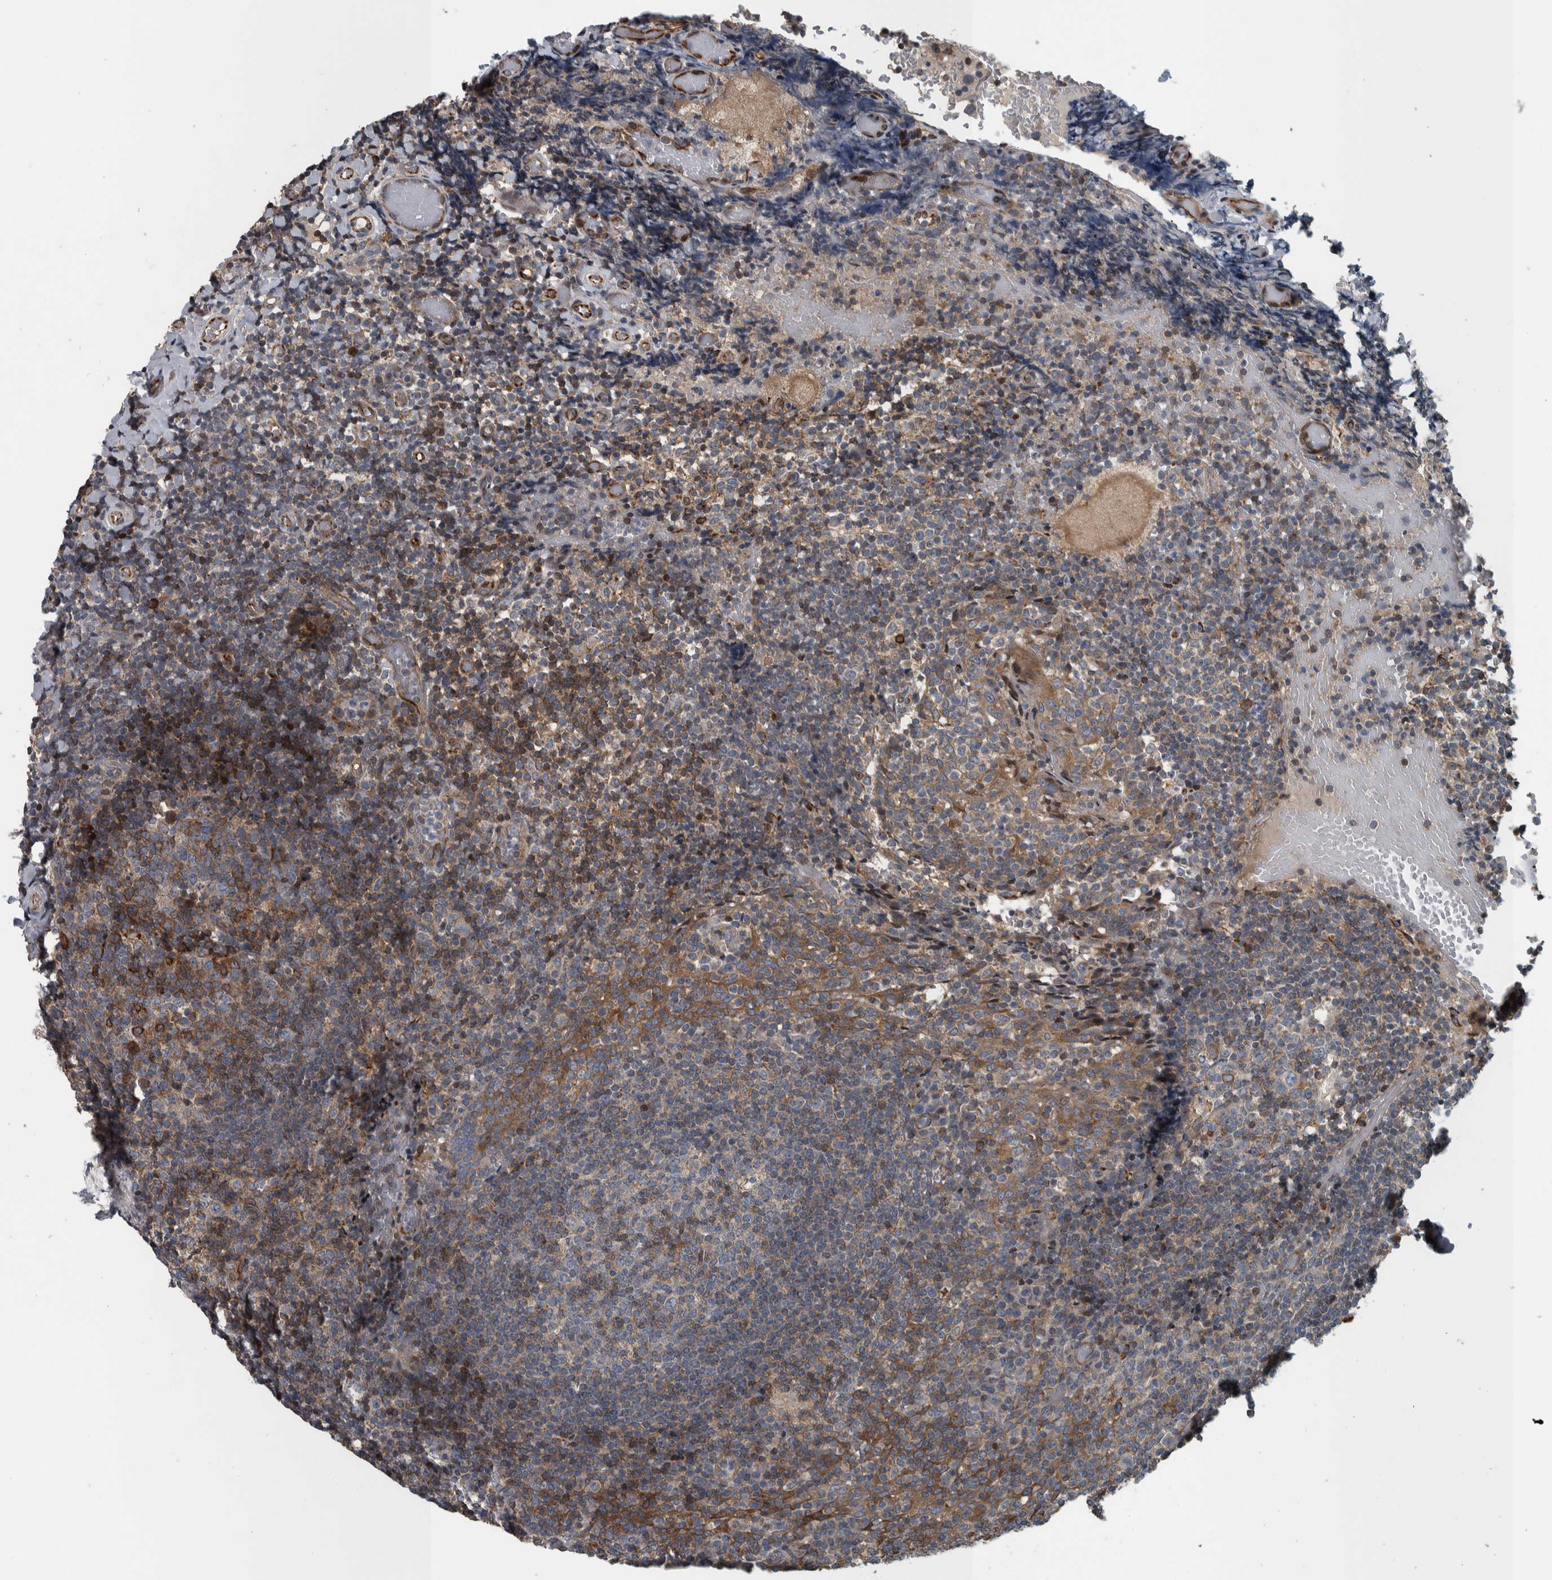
{"staining": {"intensity": "strong", "quantity": ">75%", "location": "cytoplasmic/membranous"}, "tissue": "tonsil", "cell_type": "Germinal center cells", "image_type": "normal", "snomed": [{"axis": "morphology", "description": "Normal tissue, NOS"}, {"axis": "topography", "description": "Tonsil"}], "caption": "Protein analysis of unremarkable tonsil shows strong cytoplasmic/membranous positivity in about >75% of germinal center cells.", "gene": "BAIAP2L1", "patient": {"sex": "female", "age": 19}}